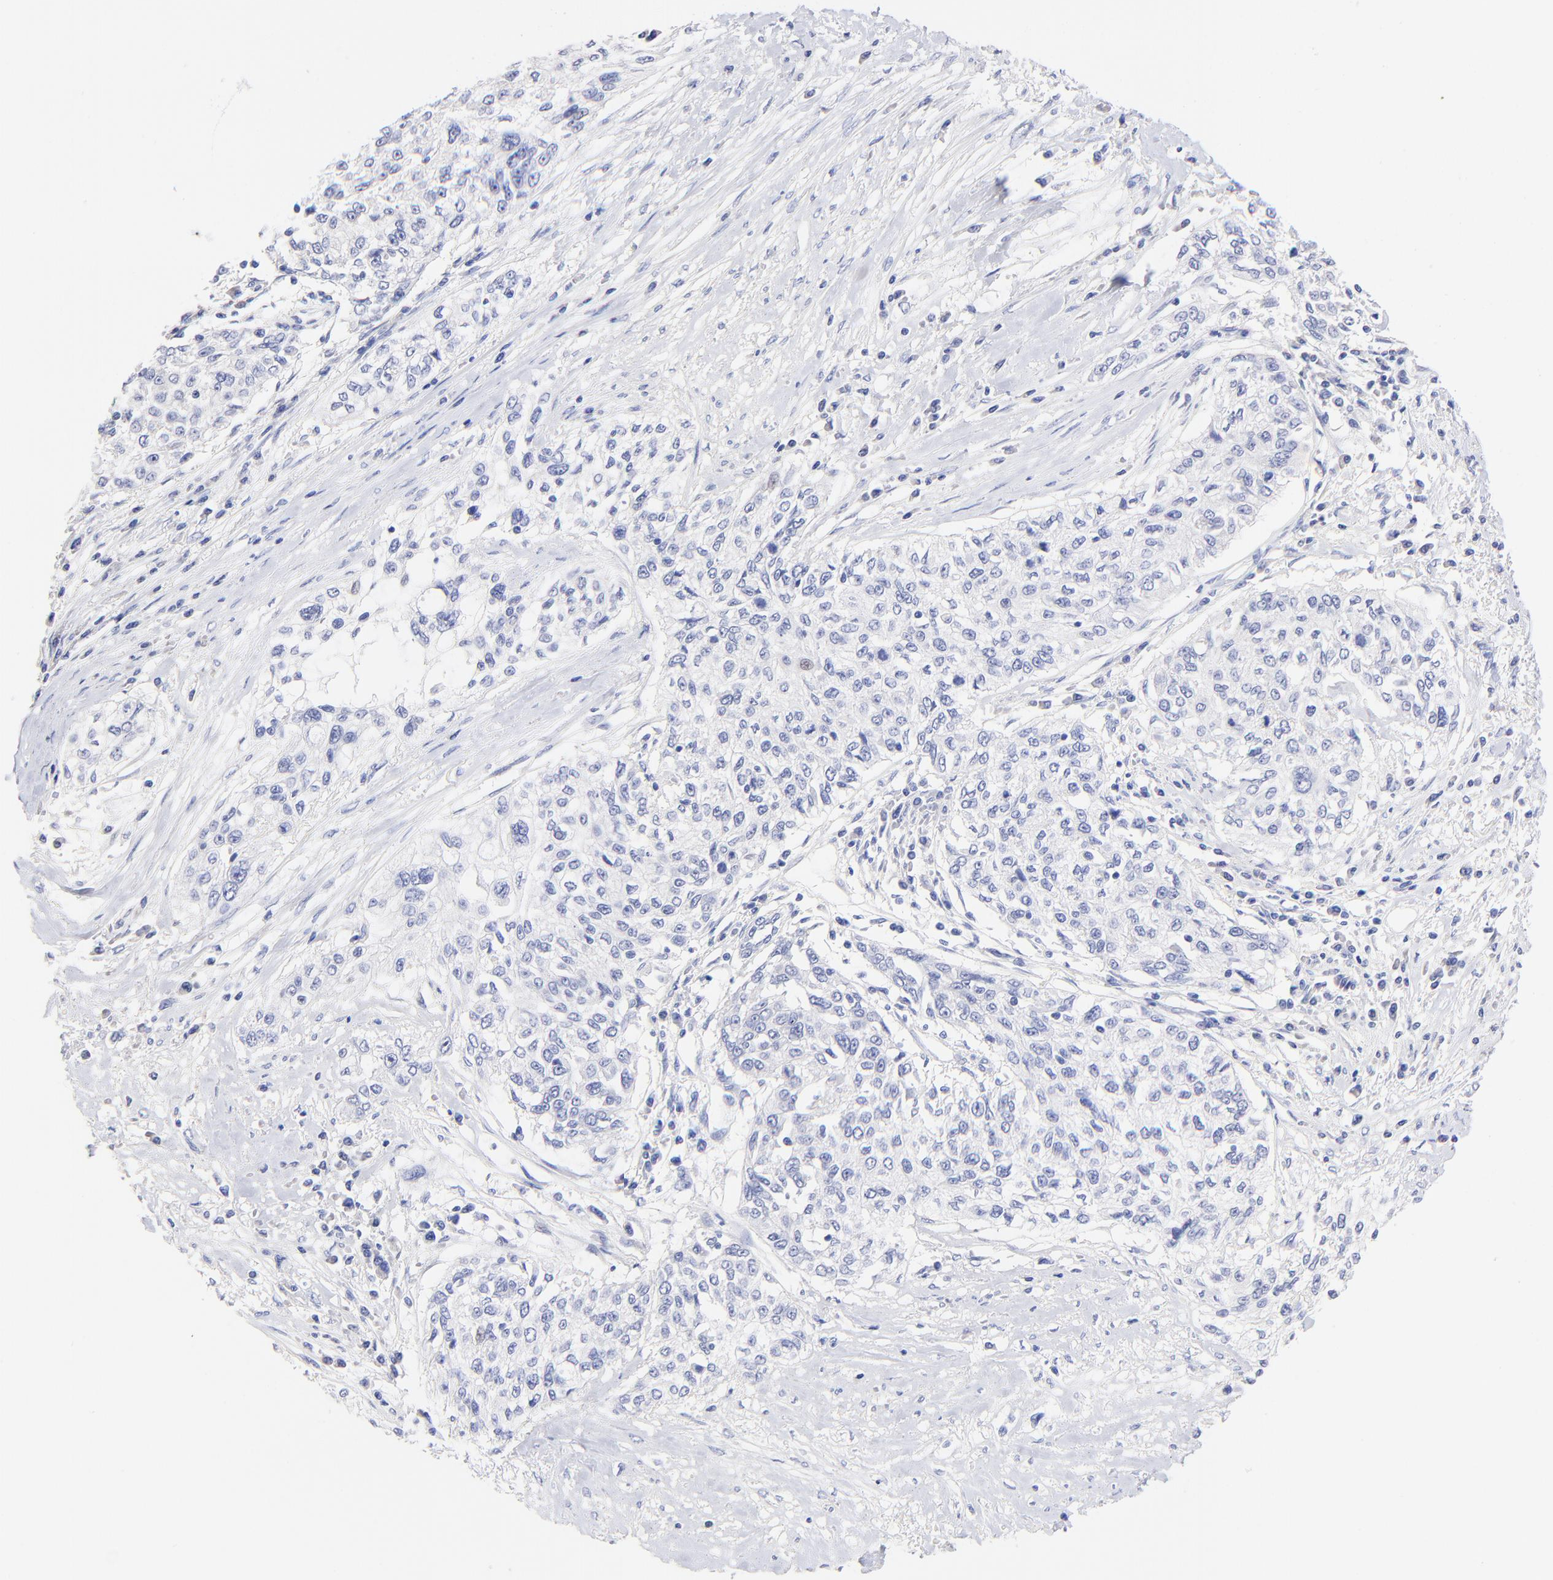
{"staining": {"intensity": "negative", "quantity": "none", "location": "none"}, "tissue": "cervical cancer", "cell_type": "Tumor cells", "image_type": "cancer", "snomed": [{"axis": "morphology", "description": "Squamous cell carcinoma, NOS"}, {"axis": "topography", "description": "Cervix"}], "caption": "Tumor cells show no significant positivity in cervical squamous cell carcinoma.", "gene": "RAB3A", "patient": {"sex": "female", "age": 57}}